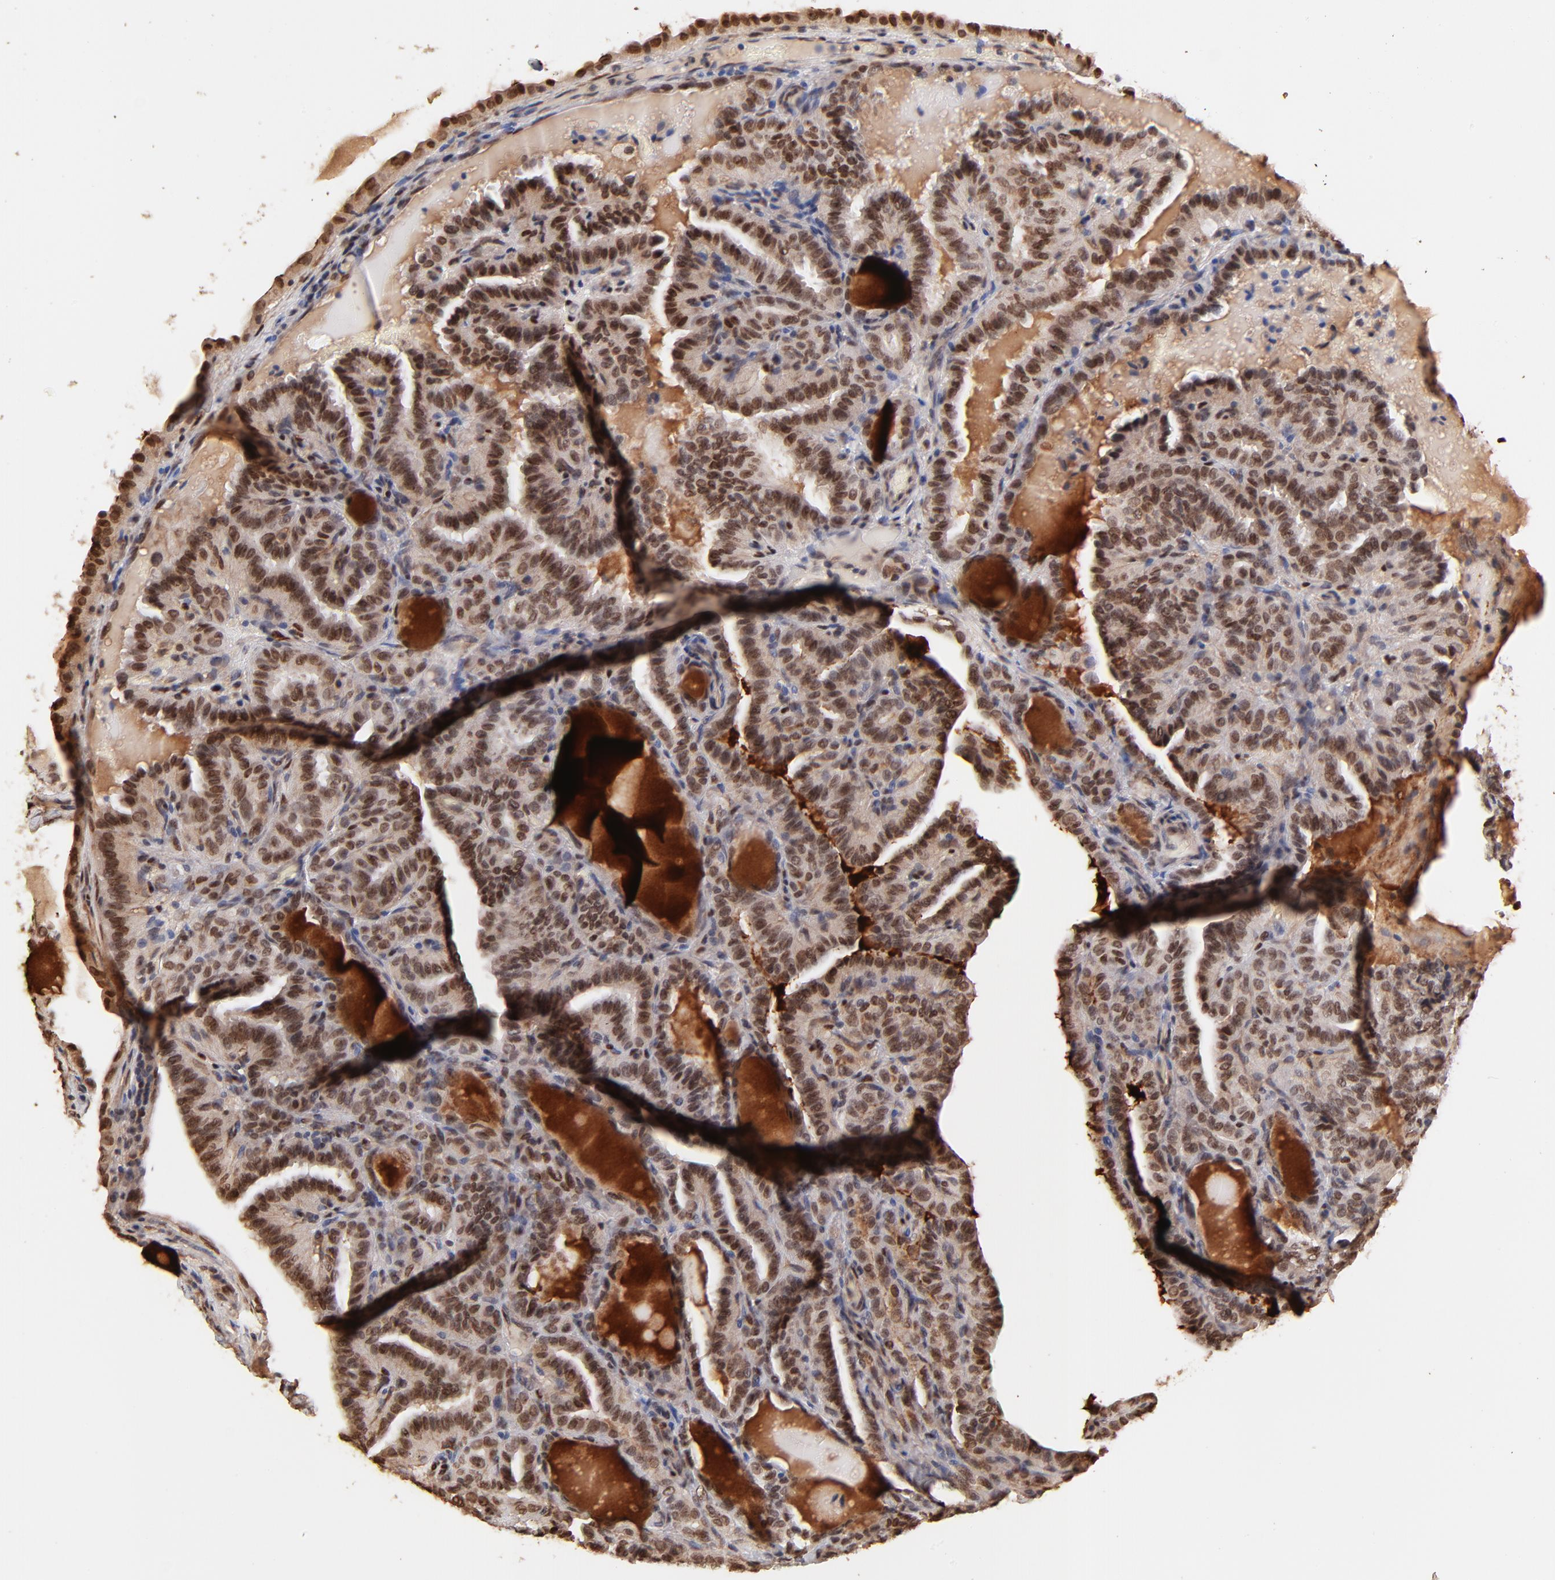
{"staining": {"intensity": "moderate", "quantity": ">75%", "location": "cytoplasmic/membranous,nuclear"}, "tissue": "thyroid cancer", "cell_type": "Tumor cells", "image_type": "cancer", "snomed": [{"axis": "morphology", "description": "Papillary adenocarcinoma, NOS"}, {"axis": "topography", "description": "Thyroid gland"}], "caption": "Immunohistochemical staining of human papillary adenocarcinoma (thyroid) exhibits medium levels of moderate cytoplasmic/membranous and nuclear positivity in about >75% of tumor cells. Using DAB (3,3'-diaminobenzidine) (brown) and hematoxylin (blue) stains, captured at high magnification using brightfield microscopy.", "gene": "ZFP92", "patient": {"sex": "male", "age": 77}}